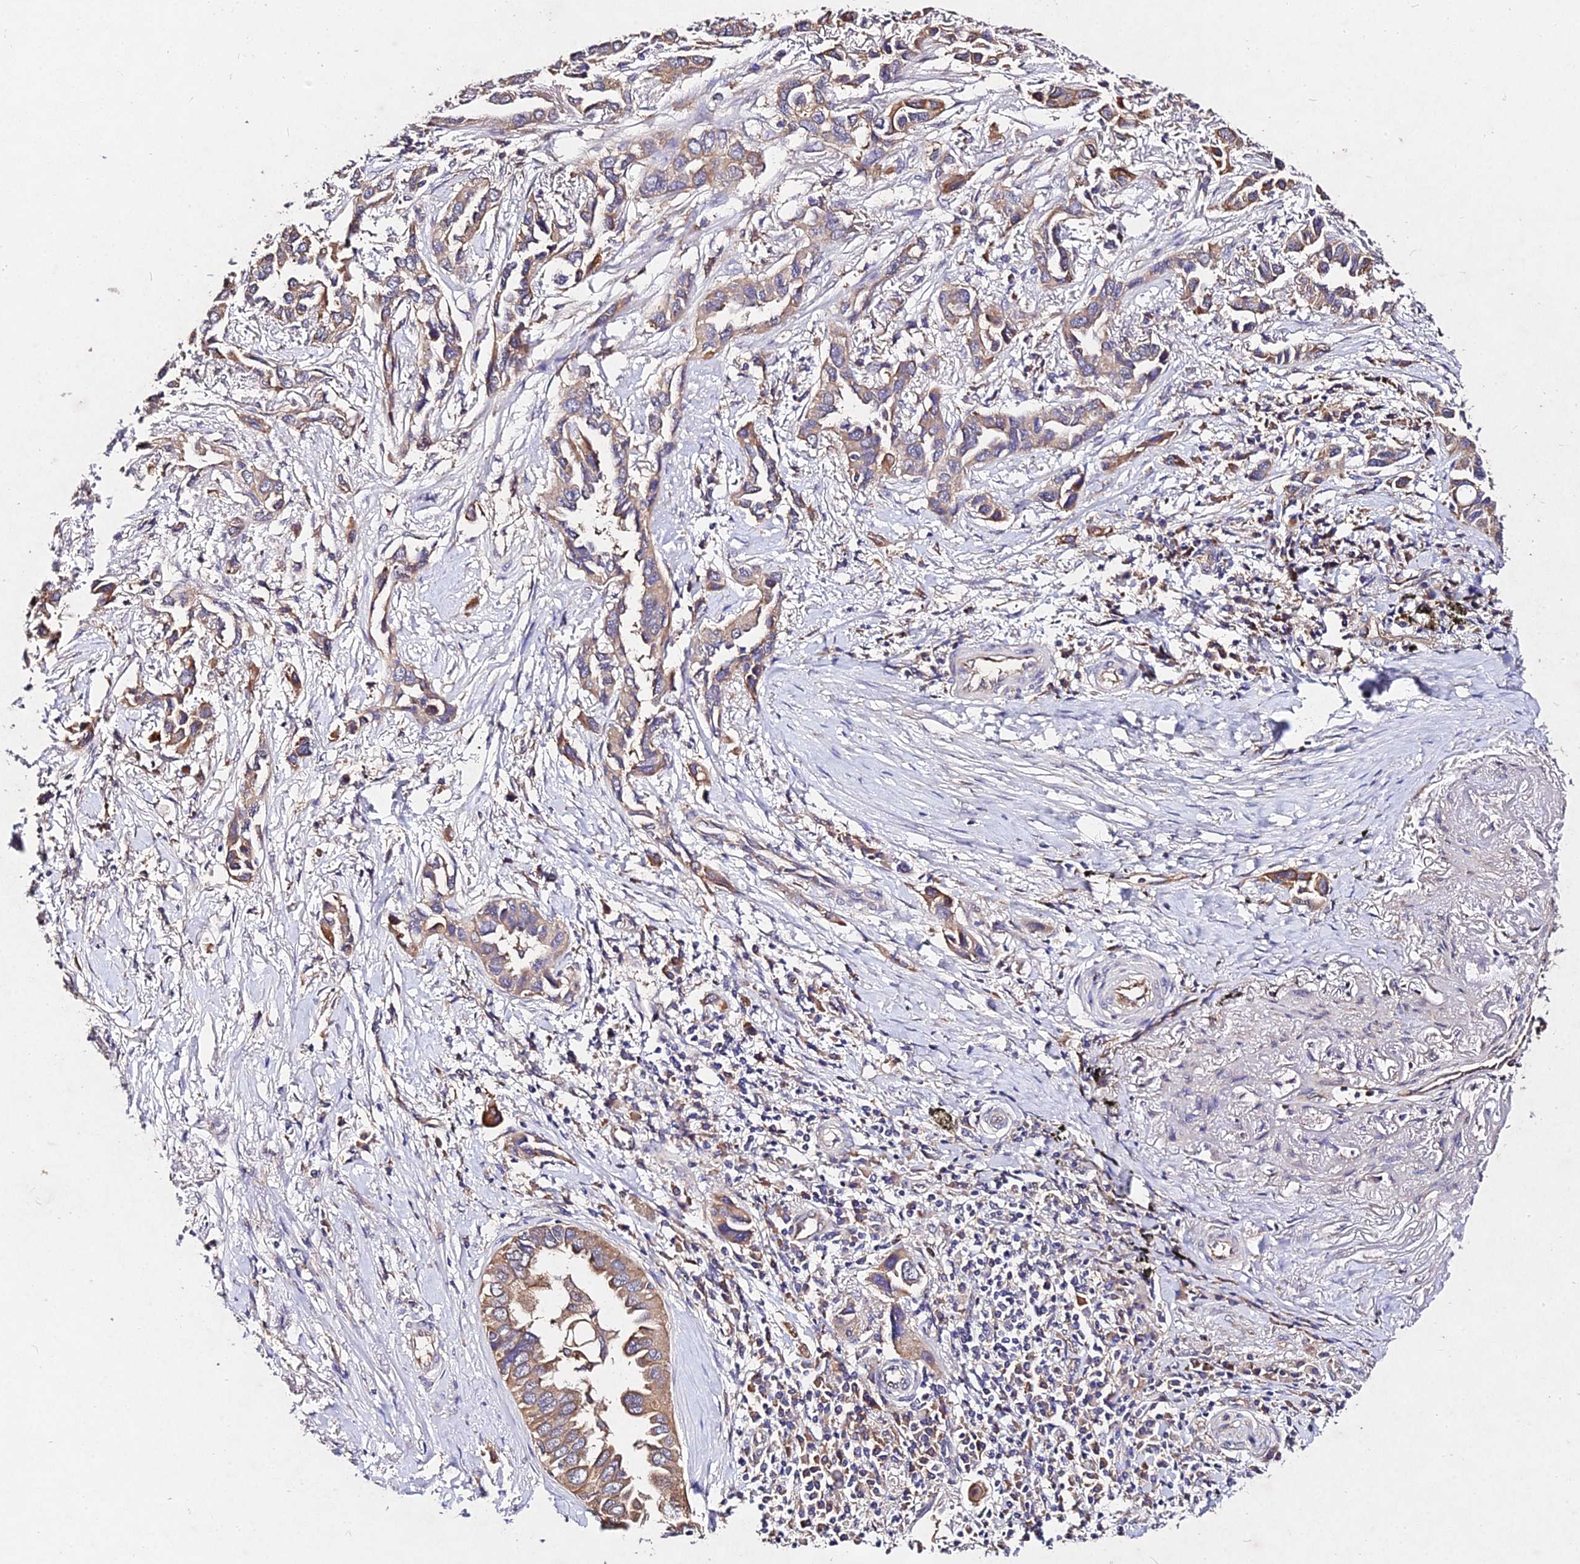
{"staining": {"intensity": "moderate", "quantity": "25%-75%", "location": "cytoplasmic/membranous"}, "tissue": "lung cancer", "cell_type": "Tumor cells", "image_type": "cancer", "snomed": [{"axis": "morphology", "description": "Adenocarcinoma, NOS"}, {"axis": "topography", "description": "Lung"}], "caption": "Human lung cancer stained for a protein (brown) demonstrates moderate cytoplasmic/membranous positive staining in approximately 25%-75% of tumor cells.", "gene": "AP3M2", "patient": {"sex": "female", "age": 76}}